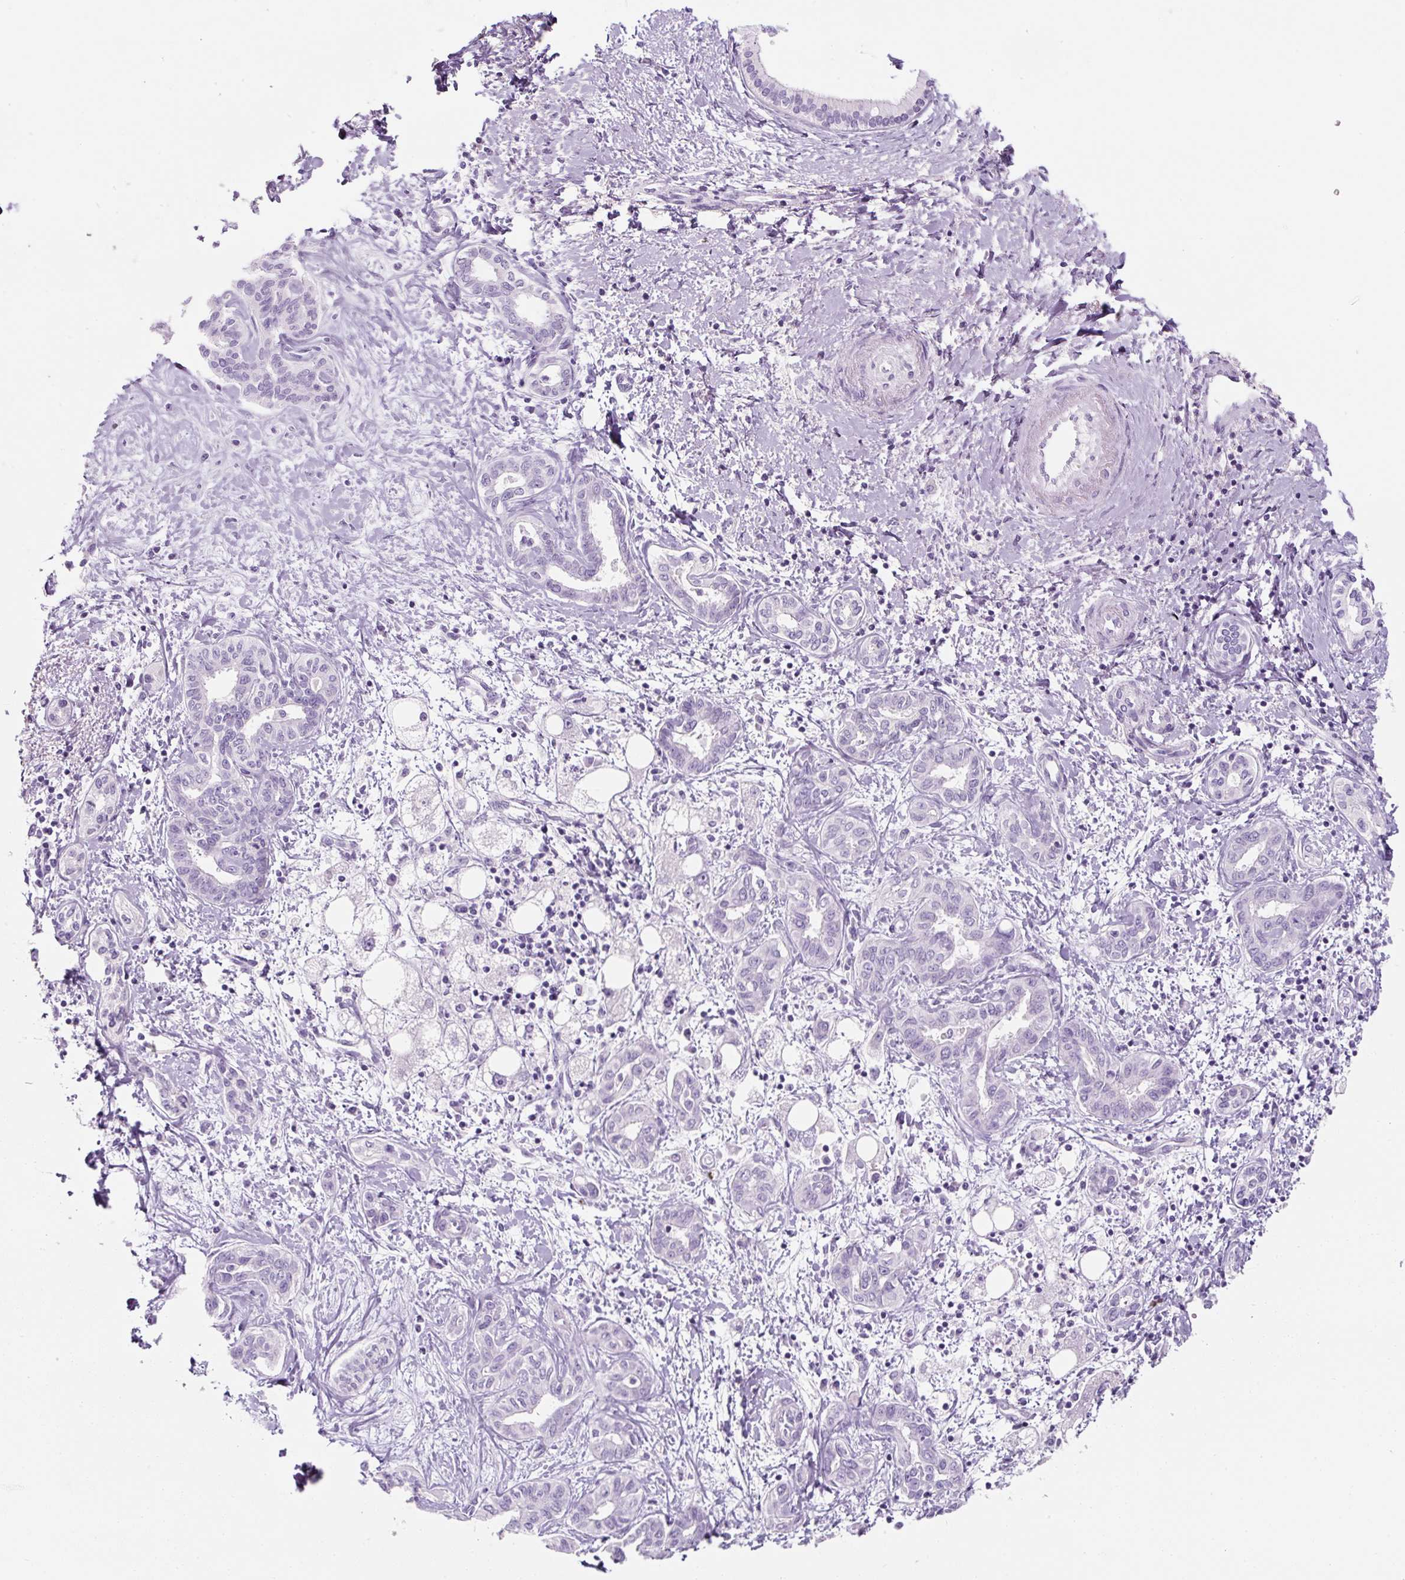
{"staining": {"intensity": "negative", "quantity": "none", "location": "none"}, "tissue": "liver cancer", "cell_type": "Tumor cells", "image_type": "cancer", "snomed": [{"axis": "morphology", "description": "Cholangiocarcinoma"}, {"axis": "topography", "description": "Liver"}], "caption": "IHC photomicrograph of liver cancer stained for a protein (brown), which shows no staining in tumor cells. (Brightfield microscopy of DAB (3,3'-diaminobenzidine) immunohistochemistry at high magnification).", "gene": "PF4V1", "patient": {"sex": "female", "age": 77}}